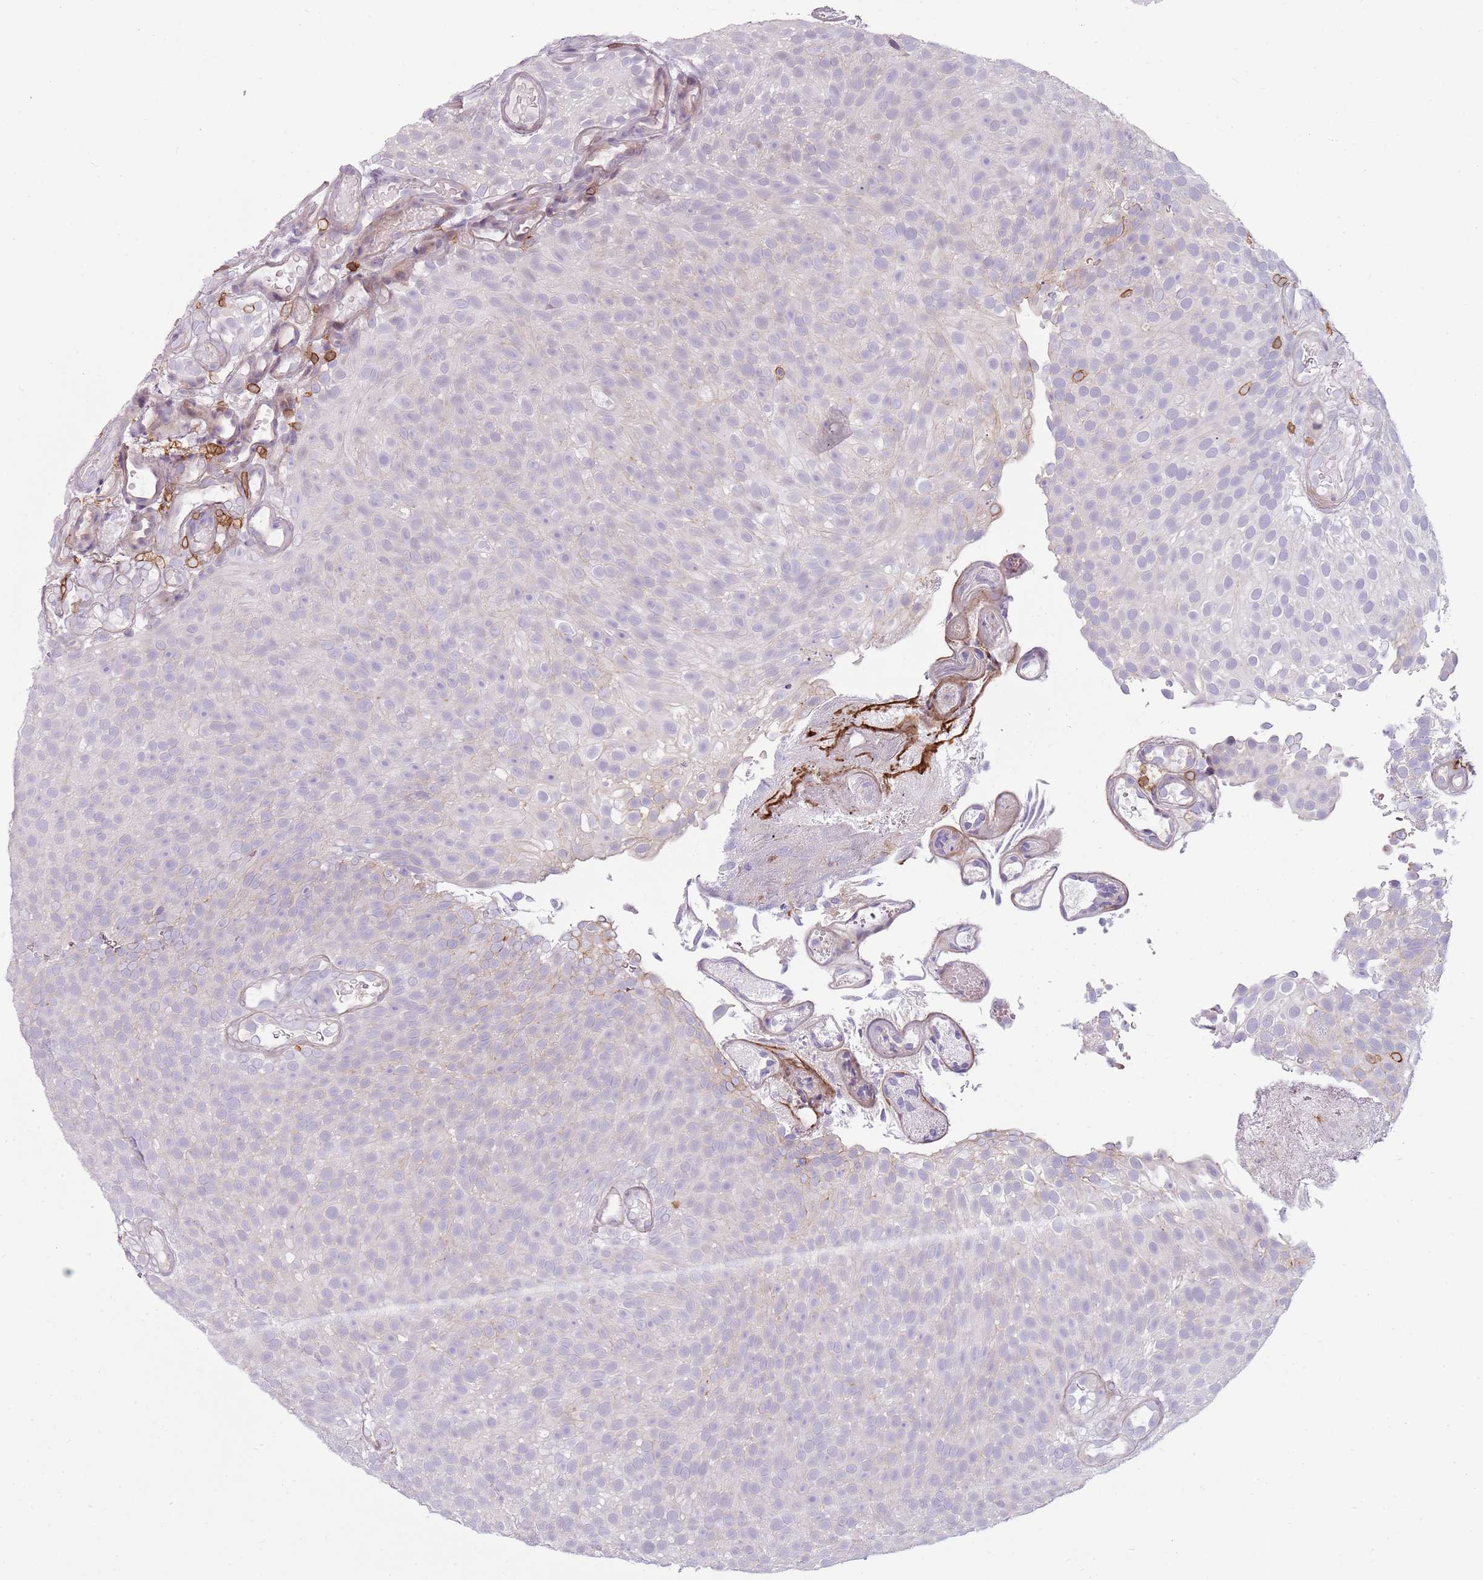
{"staining": {"intensity": "negative", "quantity": "none", "location": "none"}, "tissue": "urothelial cancer", "cell_type": "Tumor cells", "image_type": "cancer", "snomed": [{"axis": "morphology", "description": "Urothelial carcinoma, Low grade"}, {"axis": "topography", "description": "Urinary bladder"}], "caption": "A high-resolution micrograph shows immunohistochemistry staining of urothelial cancer, which displays no significant positivity in tumor cells.", "gene": "ZNF583", "patient": {"sex": "male", "age": 78}}